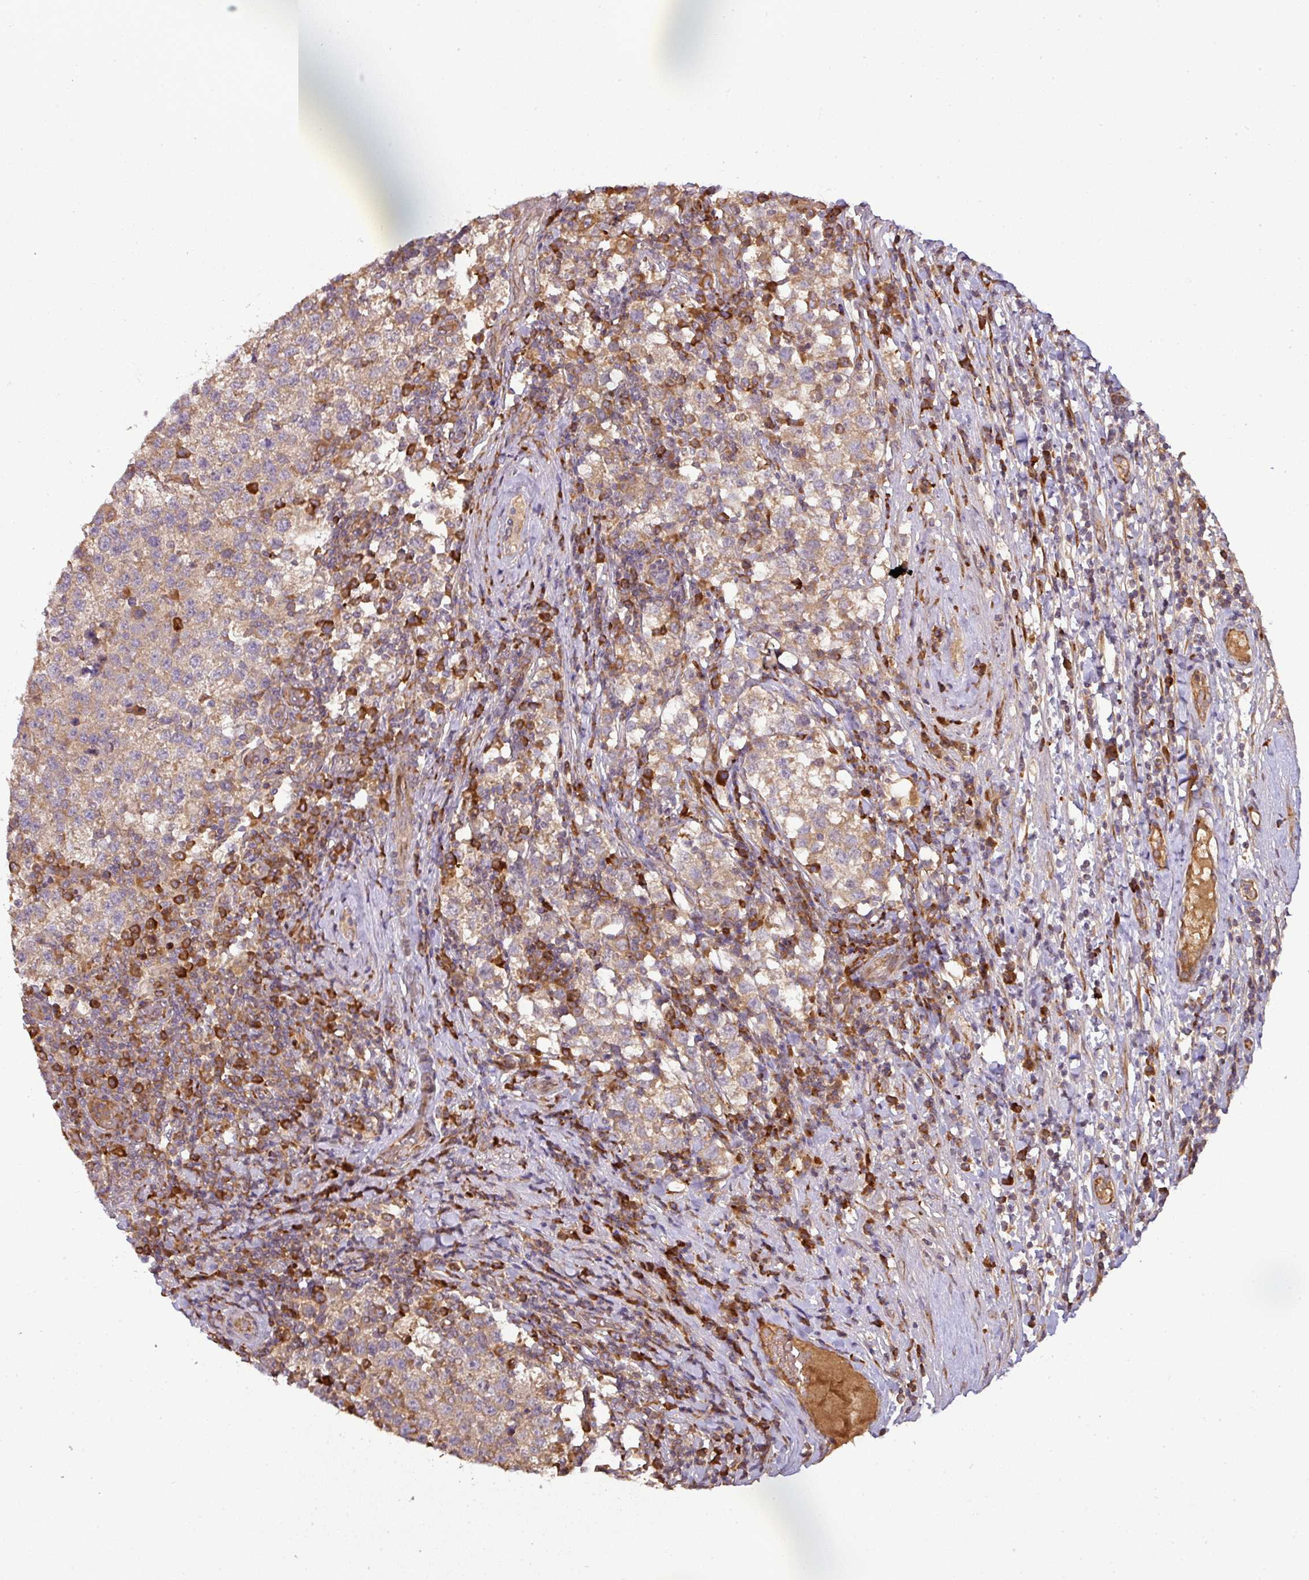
{"staining": {"intensity": "weak", "quantity": ">75%", "location": "cytoplasmic/membranous"}, "tissue": "testis cancer", "cell_type": "Tumor cells", "image_type": "cancer", "snomed": [{"axis": "morphology", "description": "Seminoma, NOS"}, {"axis": "topography", "description": "Testis"}], "caption": "Testis cancer (seminoma) stained with IHC demonstrates weak cytoplasmic/membranous expression in approximately >75% of tumor cells. The staining was performed using DAB to visualize the protein expression in brown, while the nuclei were stained in blue with hematoxylin (Magnification: 20x).", "gene": "GALP", "patient": {"sex": "male", "age": 34}}